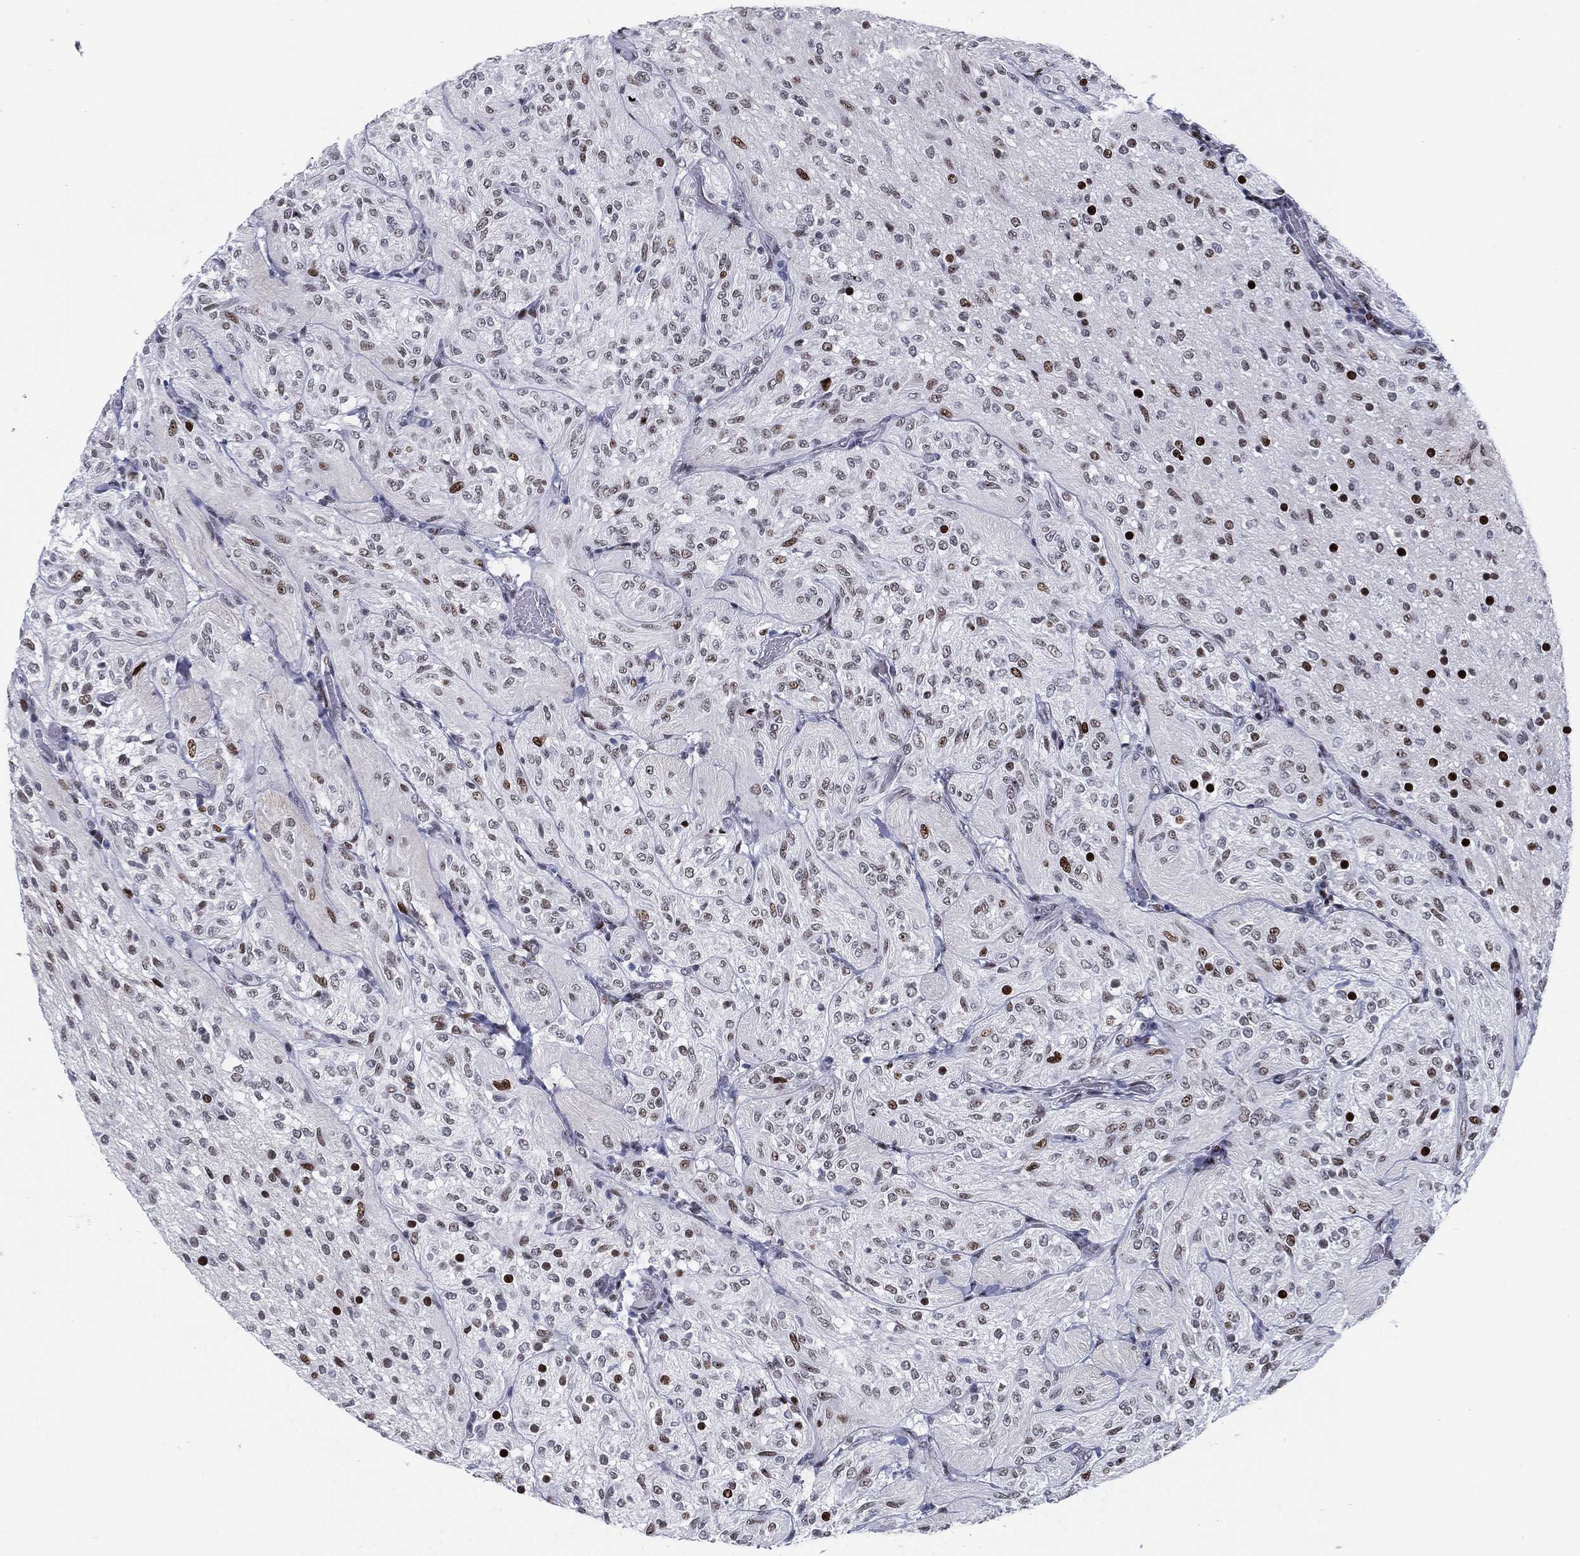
{"staining": {"intensity": "strong", "quantity": "<25%", "location": "nuclear"}, "tissue": "glioma", "cell_type": "Tumor cells", "image_type": "cancer", "snomed": [{"axis": "morphology", "description": "Glioma, malignant, Low grade"}, {"axis": "topography", "description": "Brain"}], "caption": "Tumor cells demonstrate medium levels of strong nuclear expression in approximately <25% of cells in human low-grade glioma (malignant).", "gene": "CYB561D2", "patient": {"sex": "male", "age": 3}}